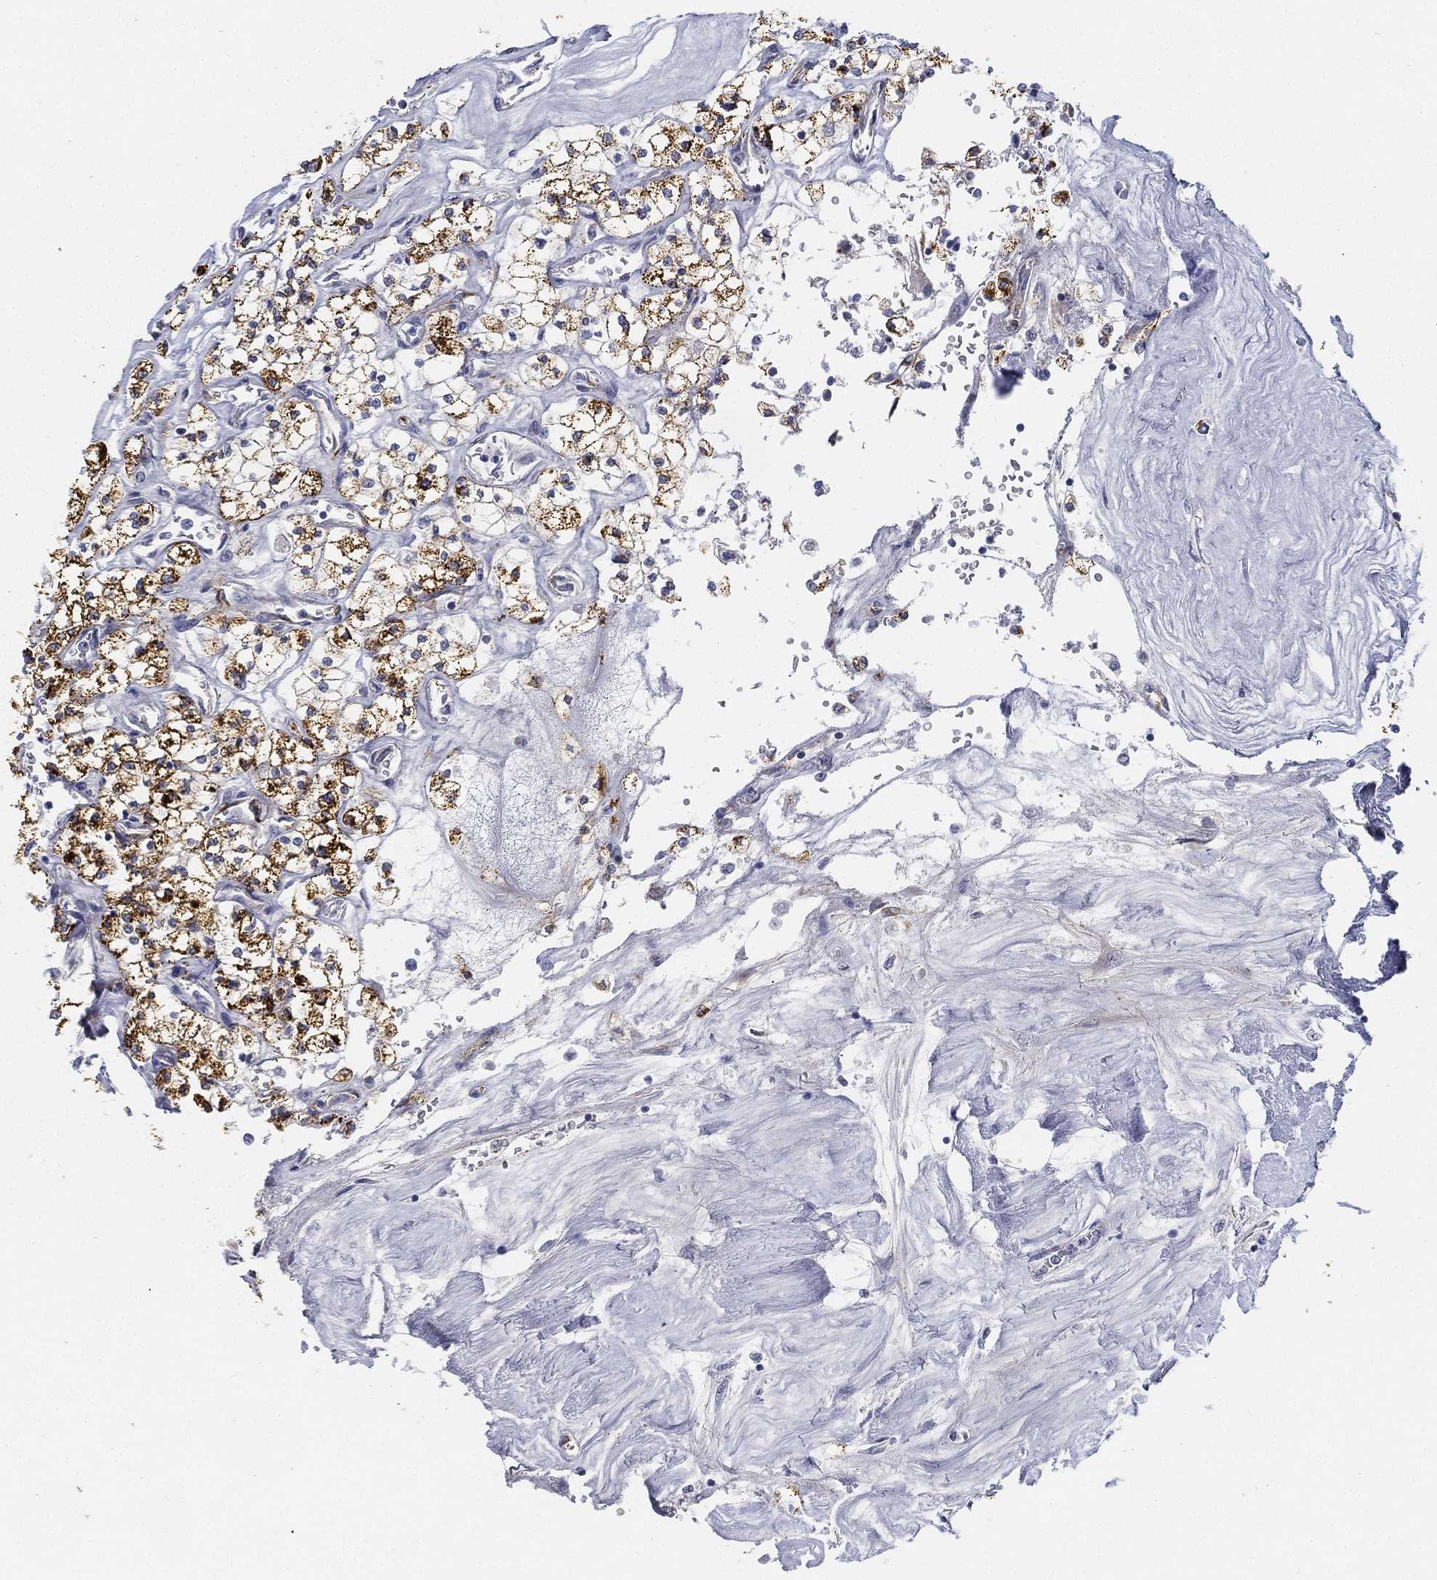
{"staining": {"intensity": "strong", "quantity": ">75%", "location": "cytoplasmic/membranous"}, "tissue": "renal cancer", "cell_type": "Tumor cells", "image_type": "cancer", "snomed": [{"axis": "morphology", "description": "Adenocarcinoma, NOS"}, {"axis": "topography", "description": "Kidney"}], "caption": "Renal cancer was stained to show a protein in brown. There is high levels of strong cytoplasmic/membranous expression in approximately >75% of tumor cells.", "gene": "C5orf46", "patient": {"sex": "male", "age": 80}}